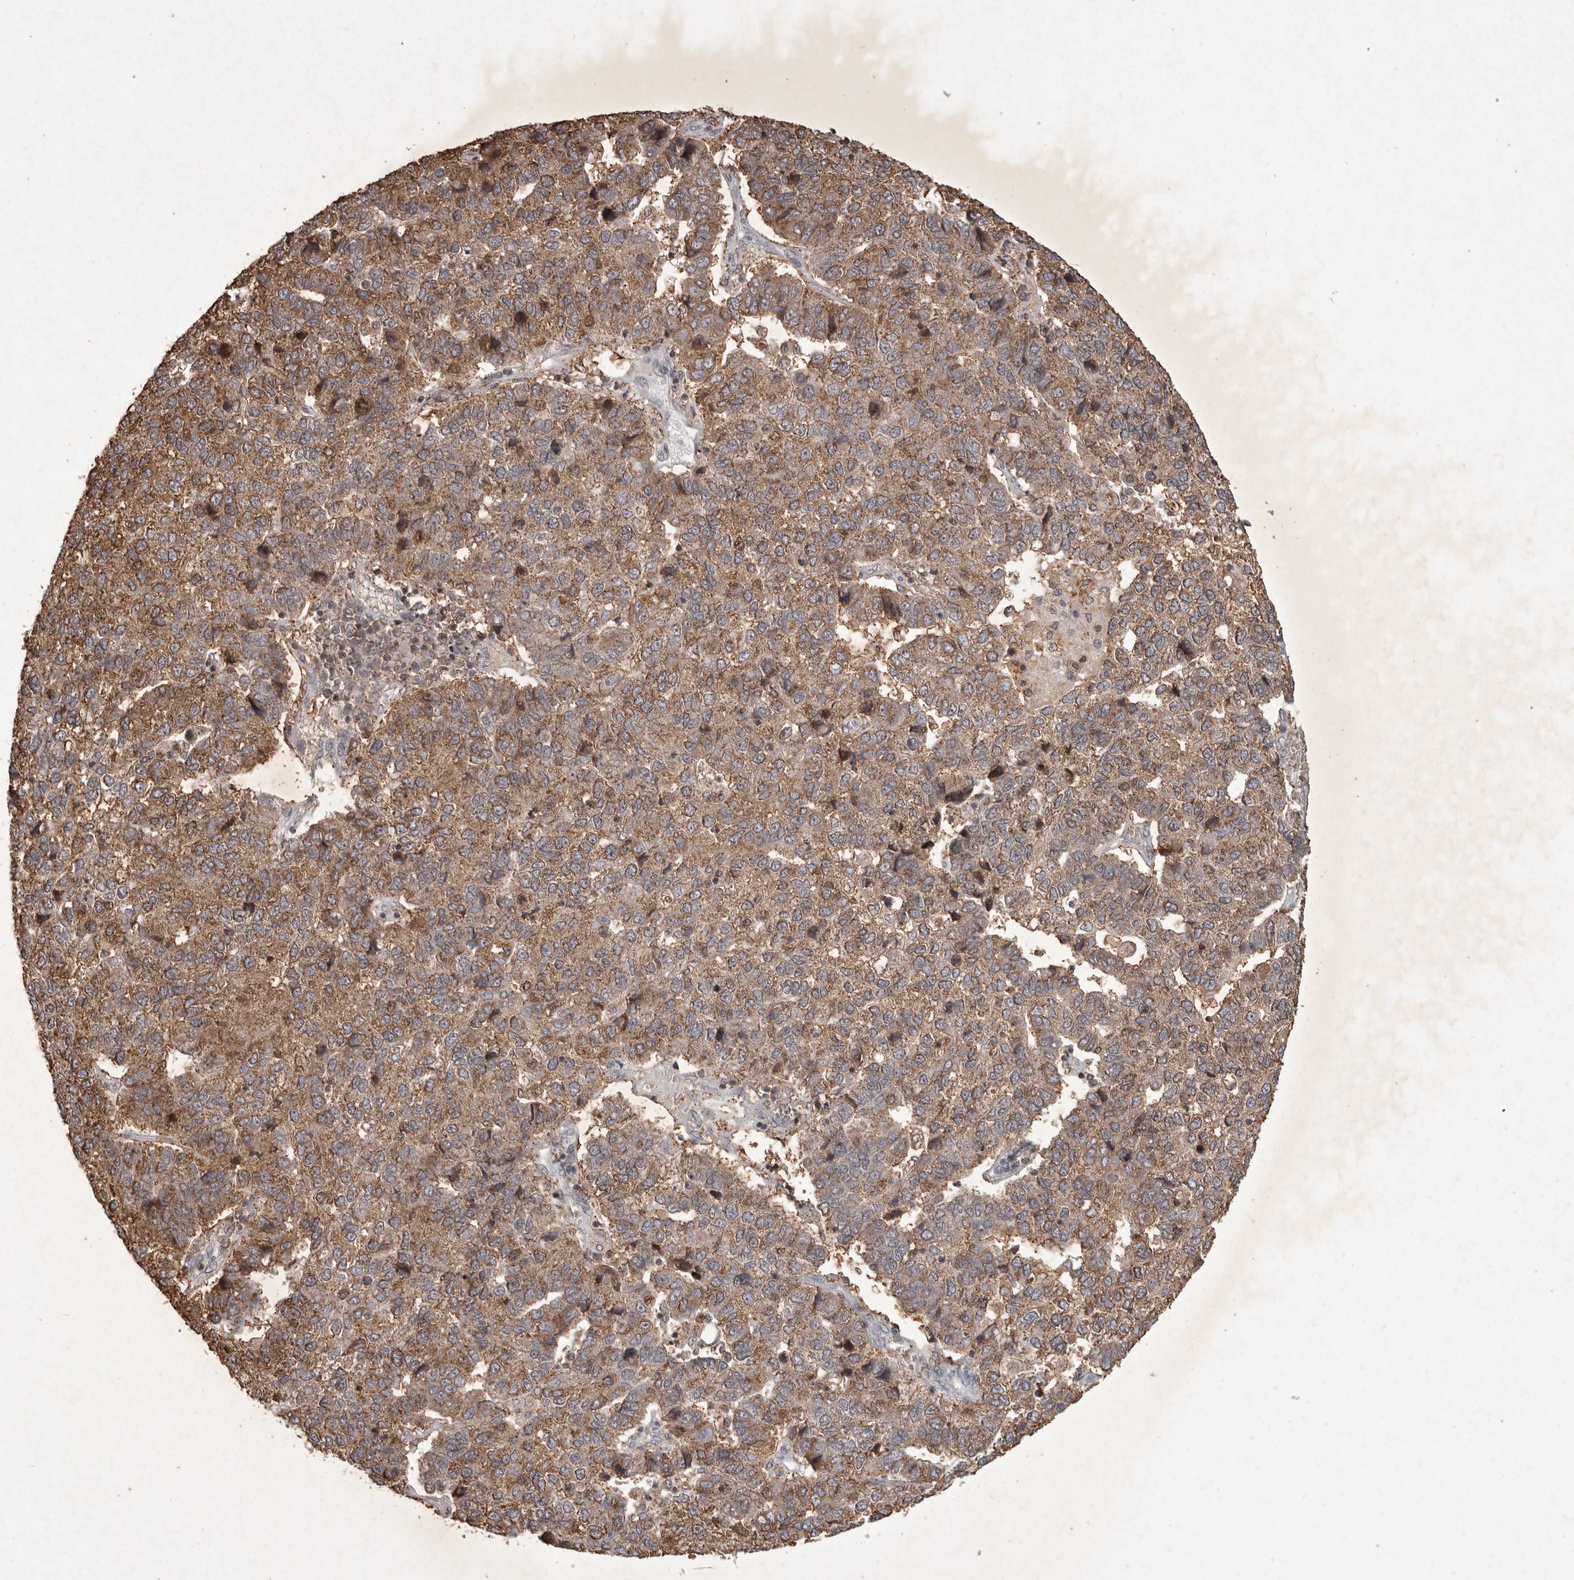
{"staining": {"intensity": "moderate", "quantity": ">75%", "location": "cytoplasmic/membranous"}, "tissue": "pancreatic cancer", "cell_type": "Tumor cells", "image_type": "cancer", "snomed": [{"axis": "morphology", "description": "Adenocarcinoma, NOS"}, {"axis": "topography", "description": "Pancreas"}], "caption": "There is medium levels of moderate cytoplasmic/membranous staining in tumor cells of pancreatic cancer, as demonstrated by immunohistochemical staining (brown color).", "gene": "HRK", "patient": {"sex": "female", "age": 61}}